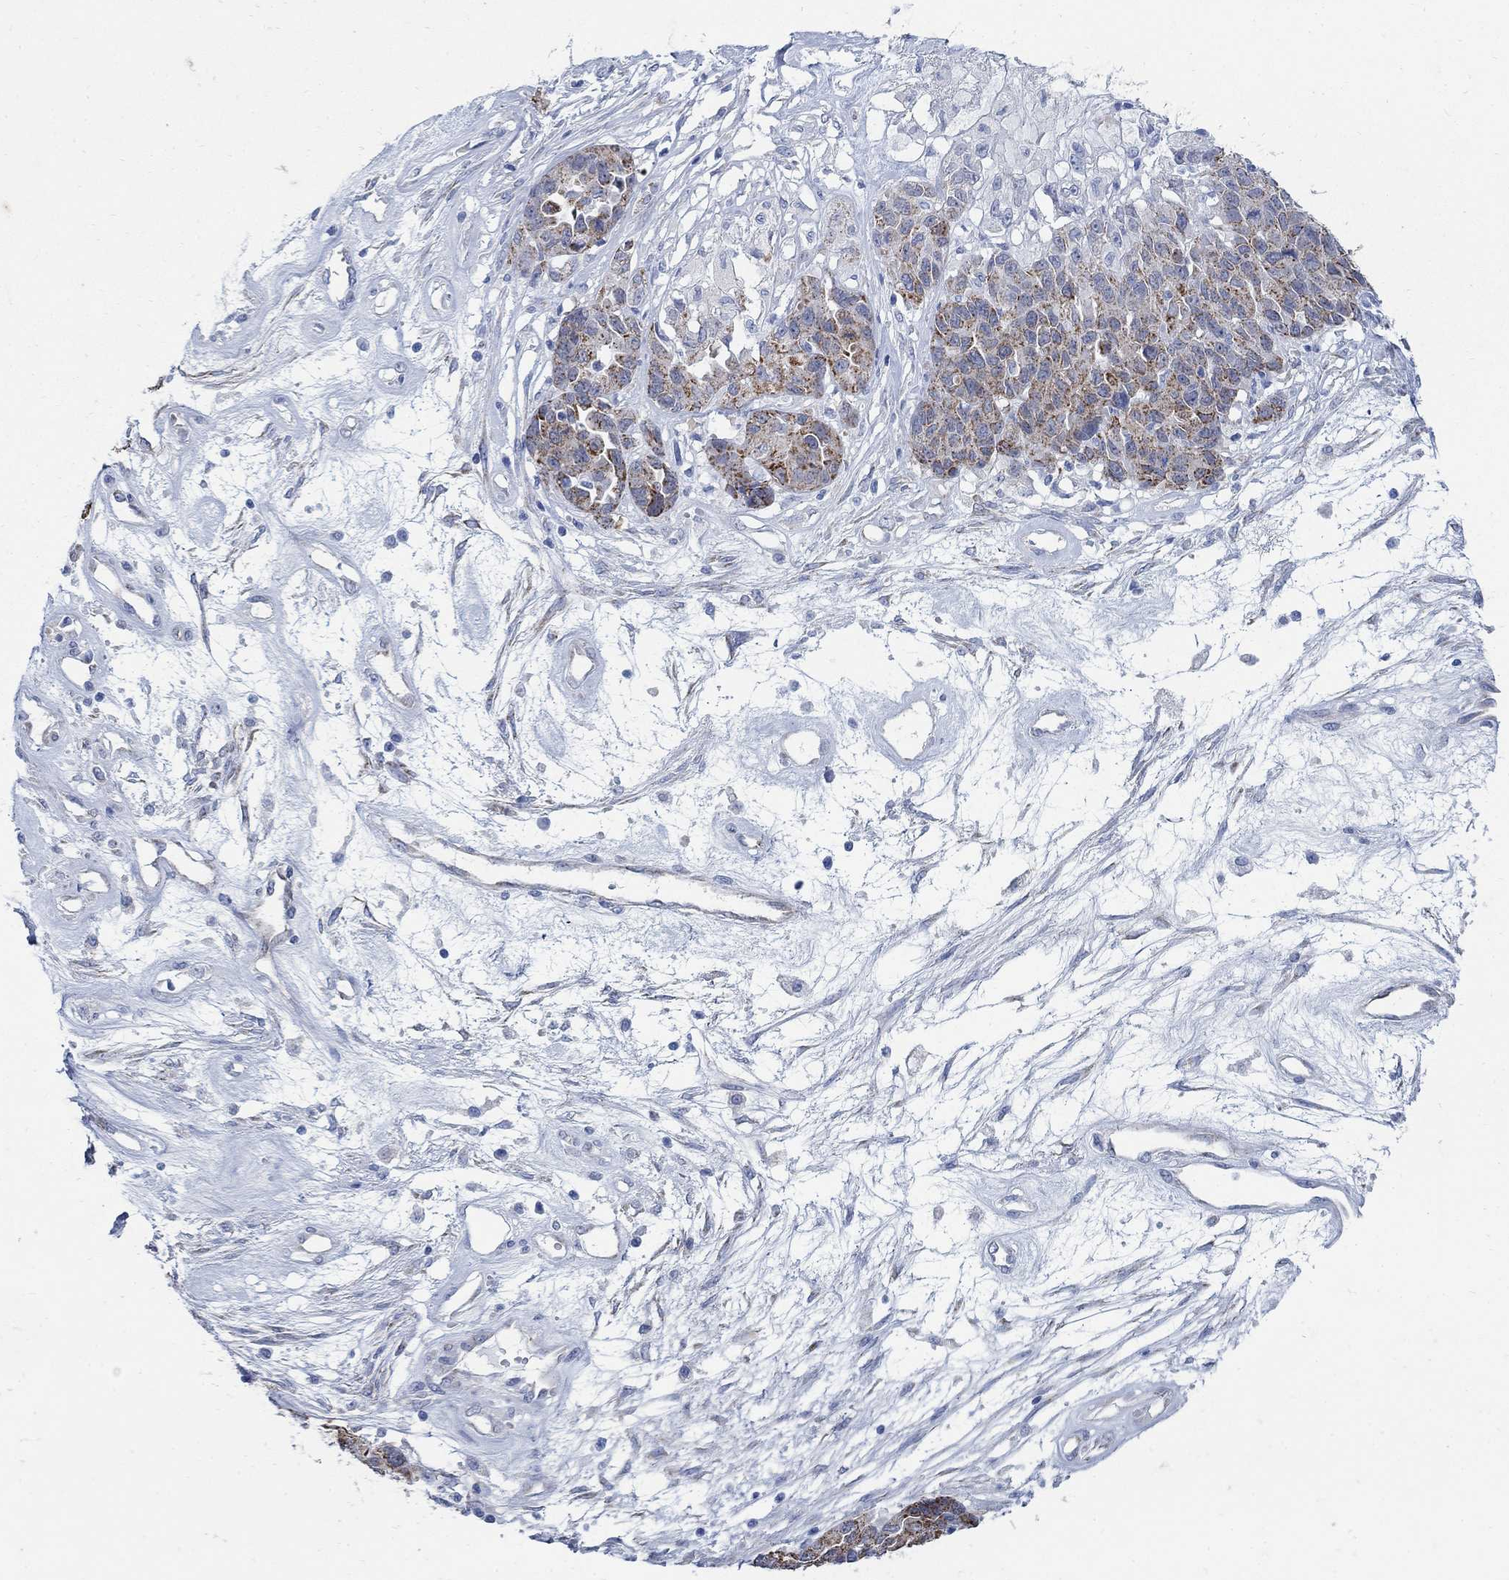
{"staining": {"intensity": "strong", "quantity": "<25%", "location": "cytoplasmic/membranous"}, "tissue": "ovarian cancer", "cell_type": "Tumor cells", "image_type": "cancer", "snomed": [{"axis": "morphology", "description": "Cystadenocarcinoma, serous, NOS"}, {"axis": "topography", "description": "Ovary"}], "caption": "Protein staining by immunohistochemistry (IHC) exhibits strong cytoplasmic/membranous positivity in approximately <25% of tumor cells in ovarian serous cystadenocarcinoma.", "gene": "ZDHHC14", "patient": {"sex": "female", "age": 87}}